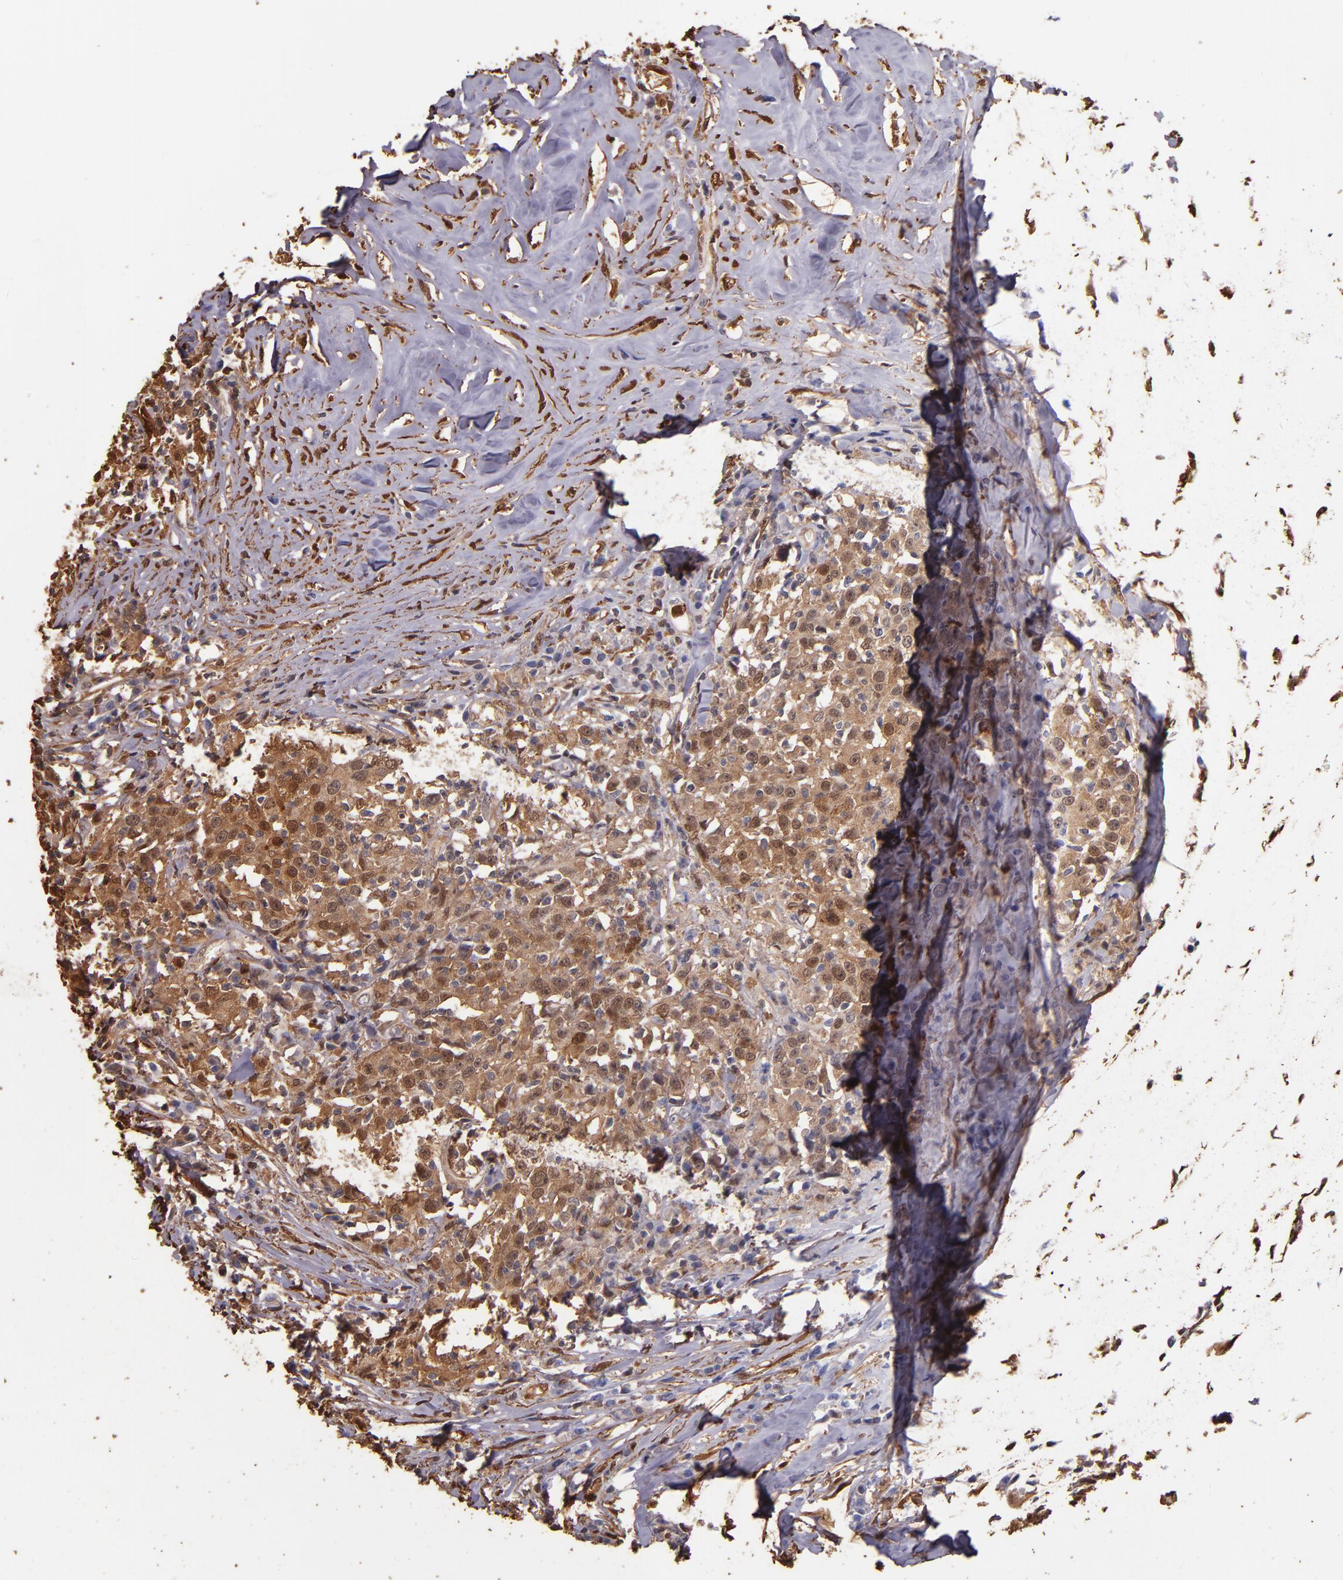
{"staining": {"intensity": "strong", "quantity": ">75%", "location": "cytoplasmic/membranous,nuclear"}, "tissue": "head and neck cancer", "cell_type": "Tumor cells", "image_type": "cancer", "snomed": [{"axis": "morphology", "description": "Adenocarcinoma, NOS"}, {"axis": "topography", "description": "Salivary gland"}, {"axis": "topography", "description": "Head-Neck"}], "caption": "This micrograph shows IHC staining of head and neck cancer (adenocarcinoma), with high strong cytoplasmic/membranous and nuclear staining in approximately >75% of tumor cells.", "gene": "S100A6", "patient": {"sex": "female", "age": 65}}